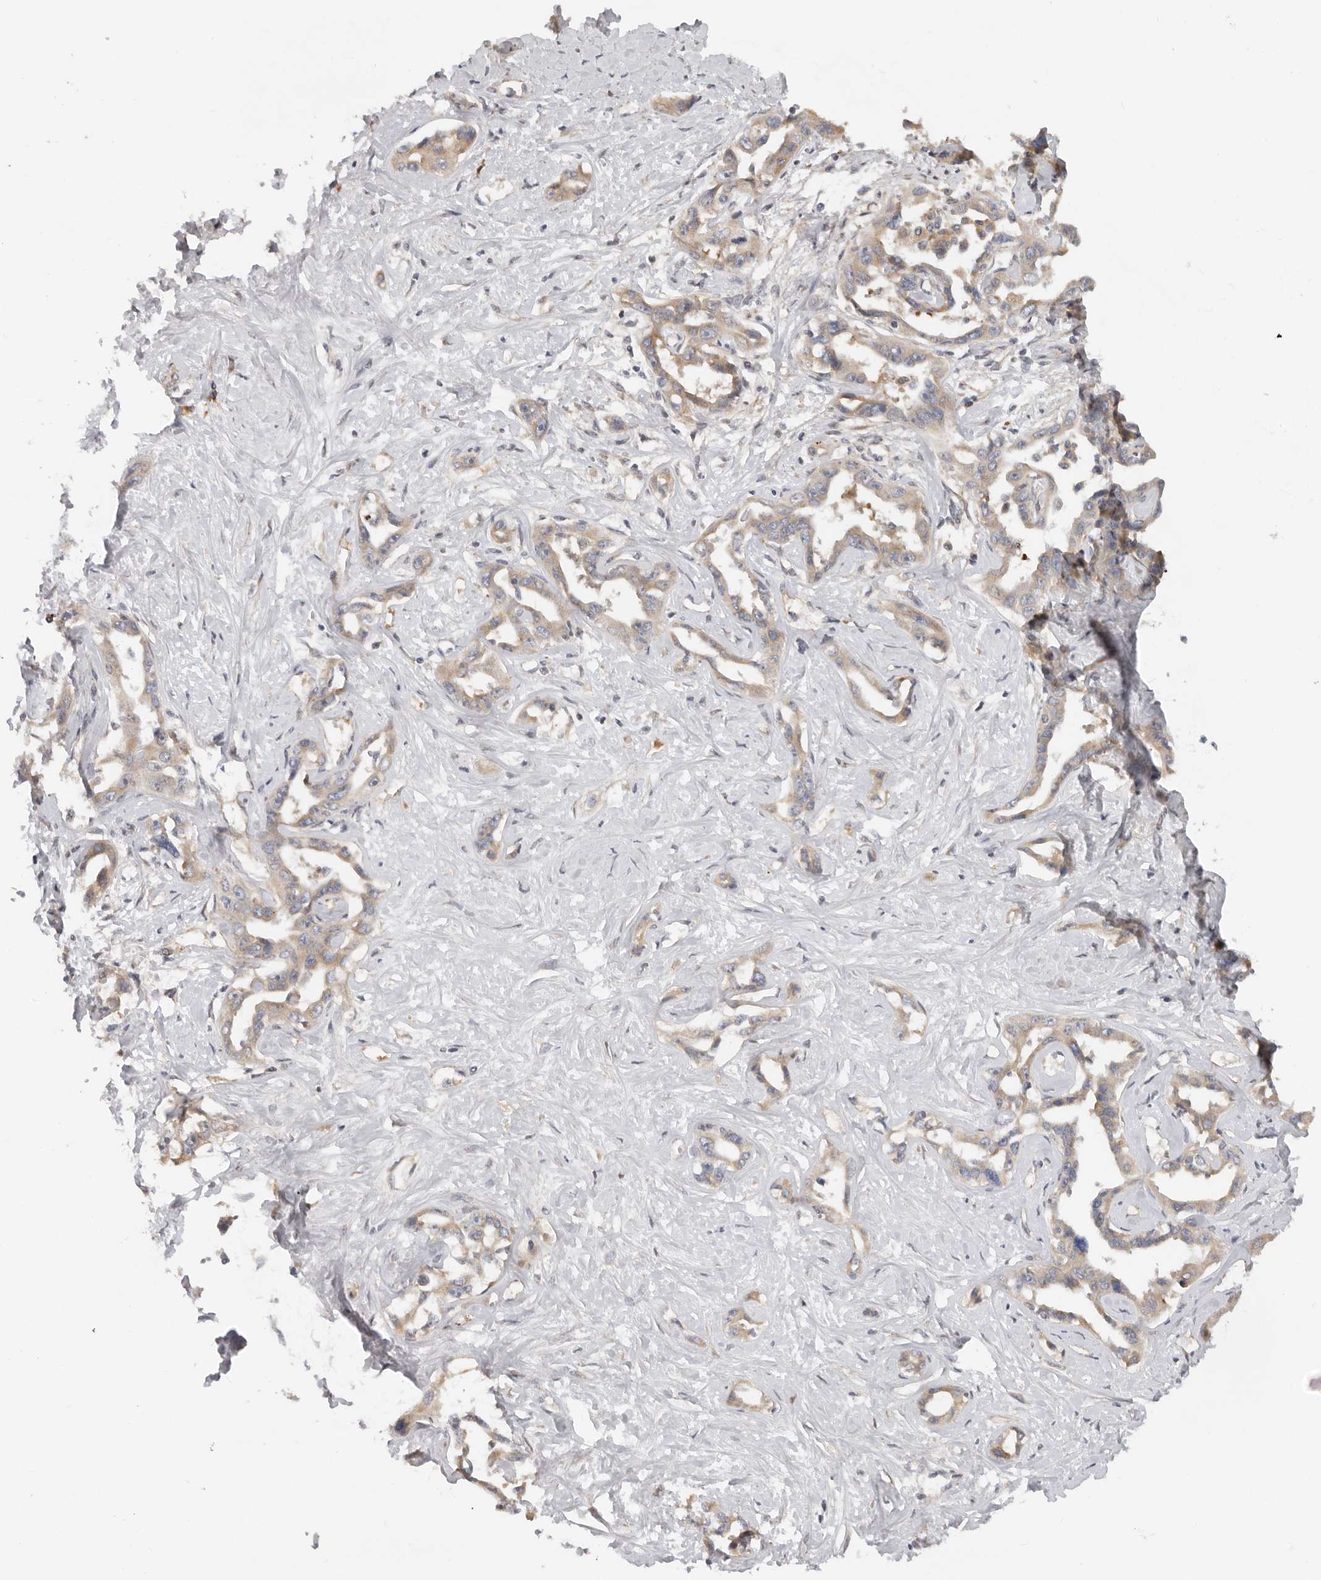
{"staining": {"intensity": "moderate", "quantity": ">75%", "location": "cytoplasmic/membranous"}, "tissue": "liver cancer", "cell_type": "Tumor cells", "image_type": "cancer", "snomed": [{"axis": "morphology", "description": "Cholangiocarcinoma"}, {"axis": "topography", "description": "Liver"}], "caption": "Human liver cholangiocarcinoma stained for a protein (brown) reveals moderate cytoplasmic/membranous positive staining in about >75% of tumor cells.", "gene": "RNF157", "patient": {"sex": "male", "age": 59}}